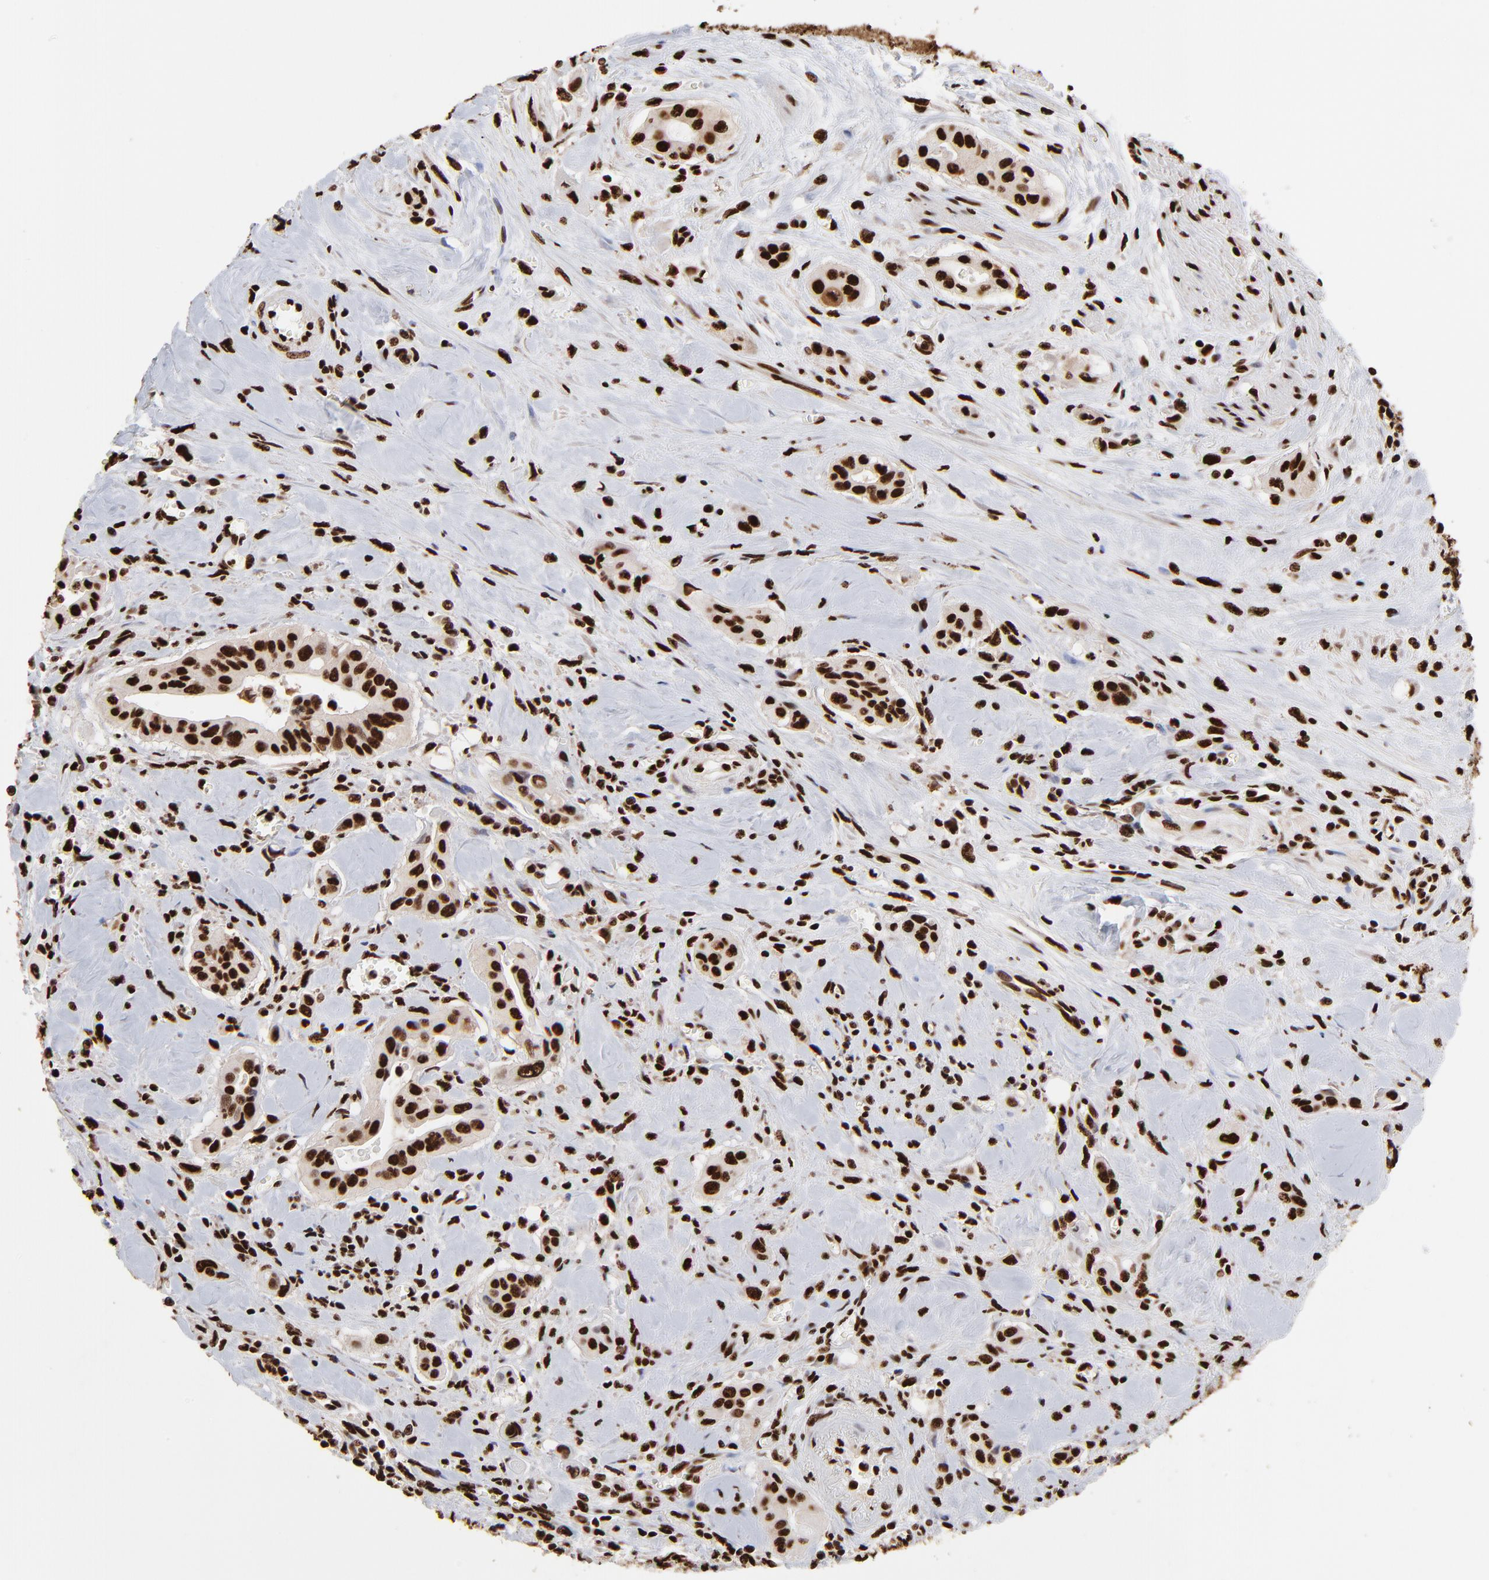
{"staining": {"intensity": "strong", "quantity": ">75%", "location": "nuclear"}, "tissue": "pancreatic cancer", "cell_type": "Tumor cells", "image_type": "cancer", "snomed": [{"axis": "morphology", "description": "Adenocarcinoma, NOS"}, {"axis": "topography", "description": "Pancreas"}], "caption": "Adenocarcinoma (pancreatic) tissue demonstrates strong nuclear expression in approximately >75% of tumor cells, visualized by immunohistochemistry. The protein of interest is shown in brown color, while the nuclei are stained blue.", "gene": "ZNF544", "patient": {"sex": "male", "age": 77}}